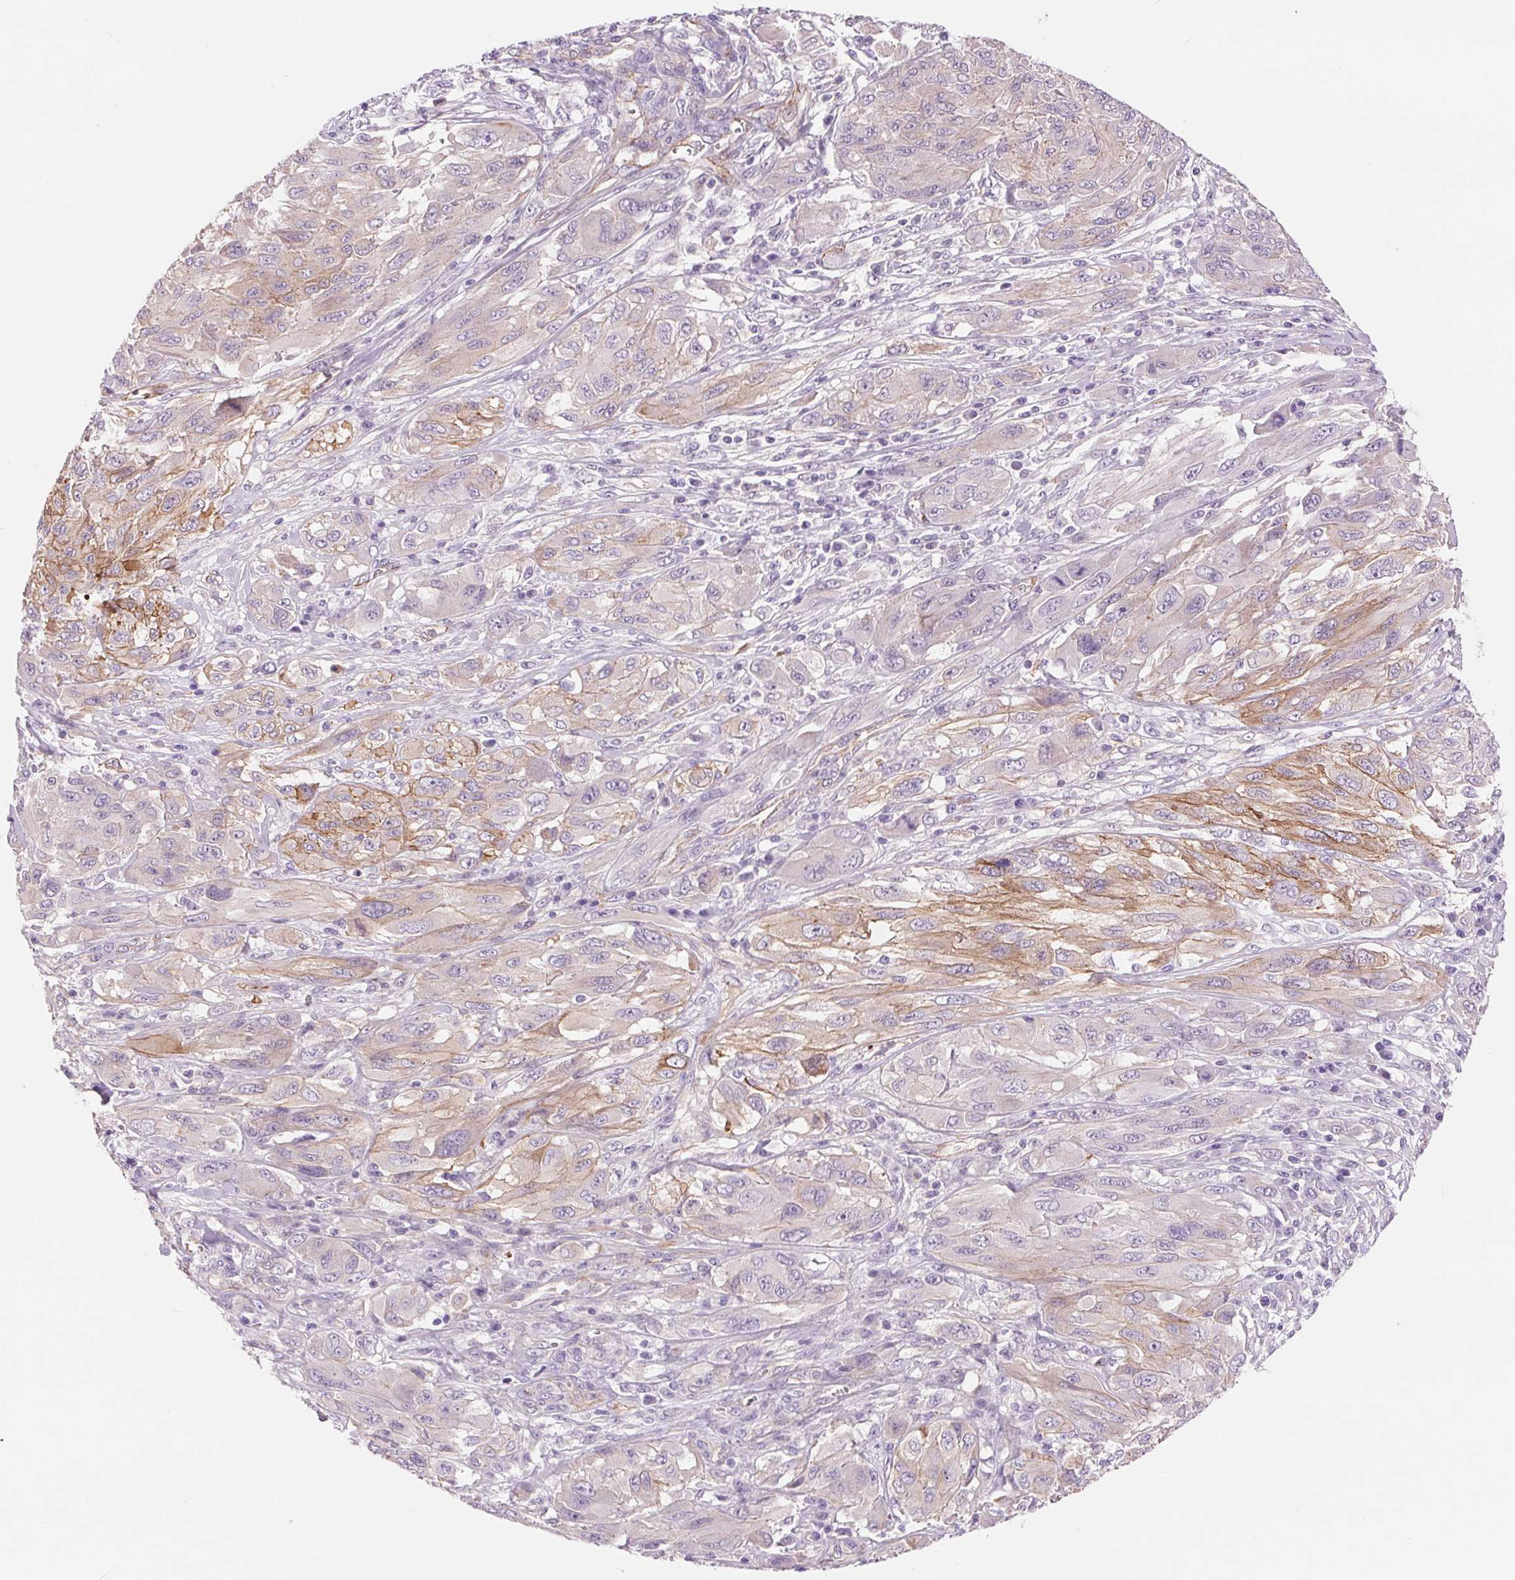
{"staining": {"intensity": "weak", "quantity": "<25%", "location": "cytoplasmic/membranous"}, "tissue": "melanoma", "cell_type": "Tumor cells", "image_type": "cancer", "snomed": [{"axis": "morphology", "description": "Malignant melanoma, NOS"}, {"axis": "topography", "description": "Skin"}], "caption": "DAB (3,3'-diaminobenzidine) immunohistochemical staining of malignant melanoma displays no significant staining in tumor cells.", "gene": "DIXDC1", "patient": {"sex": "female", "age": 91}}